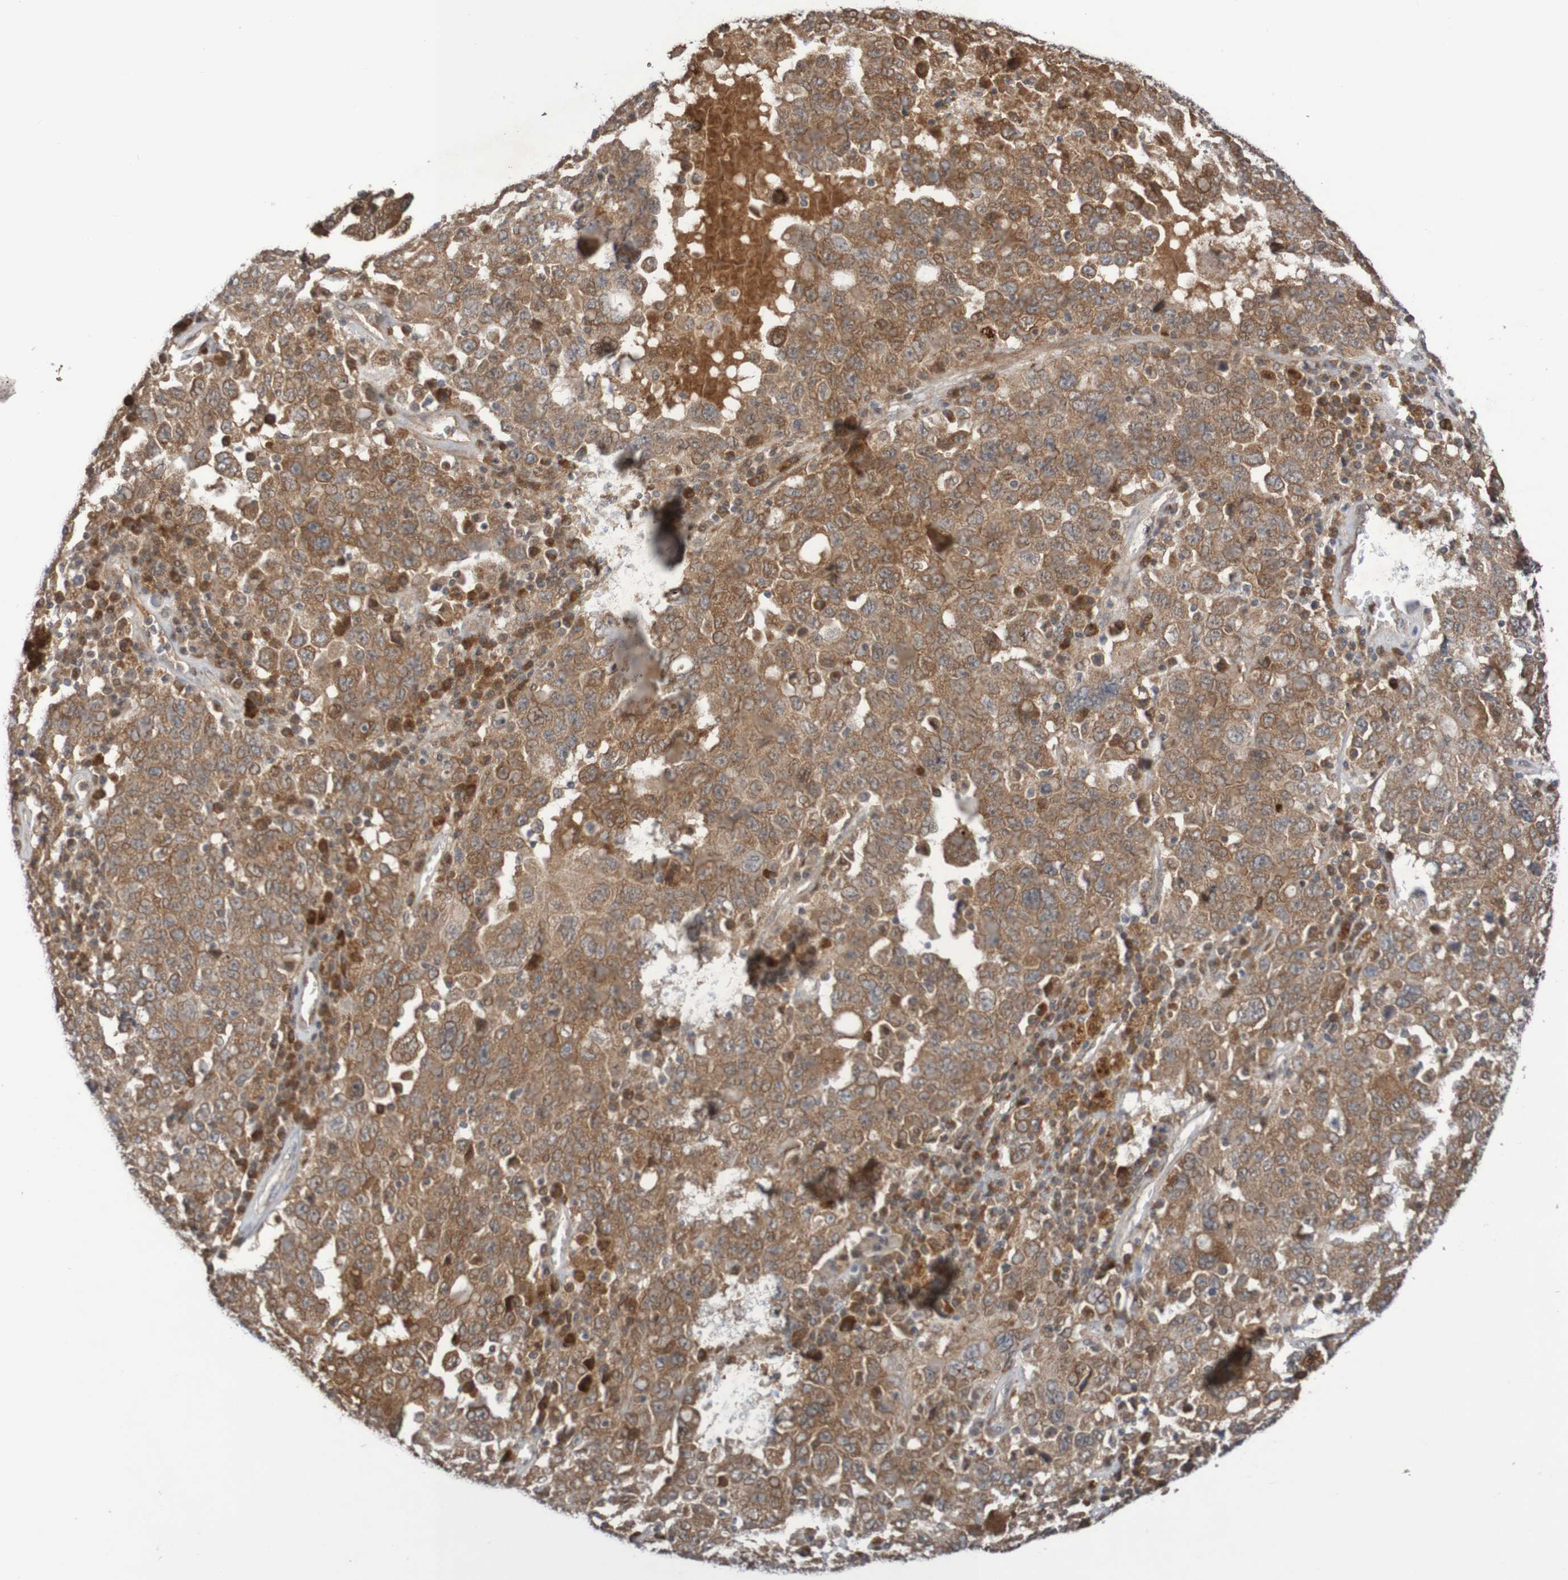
{"staining": {"intensity": "moderate", "quantity": ">75%", "location": "cytoplasmic/membranous"}, "tissue": "ovarian cancer", "cell_type": "Tumor cells", "image_type": "cancer", "snomed": [{"axis": "morphology", "description": "Carcinoma, endometroid"}, {"axis": "topography", "description": "Ovary"}], "caption": "Immunohistochemical staining of ovarian cancer (endometroid carcinoma) reveals medium levels of moderate cytoplasmic/membranous protein expression in approximately >75% of tumor cells. (Brightfield microscopy of DAB IHC at high magnification).", "gene": "ITLN1", "patient": {"sex": "female", "age": 62}}